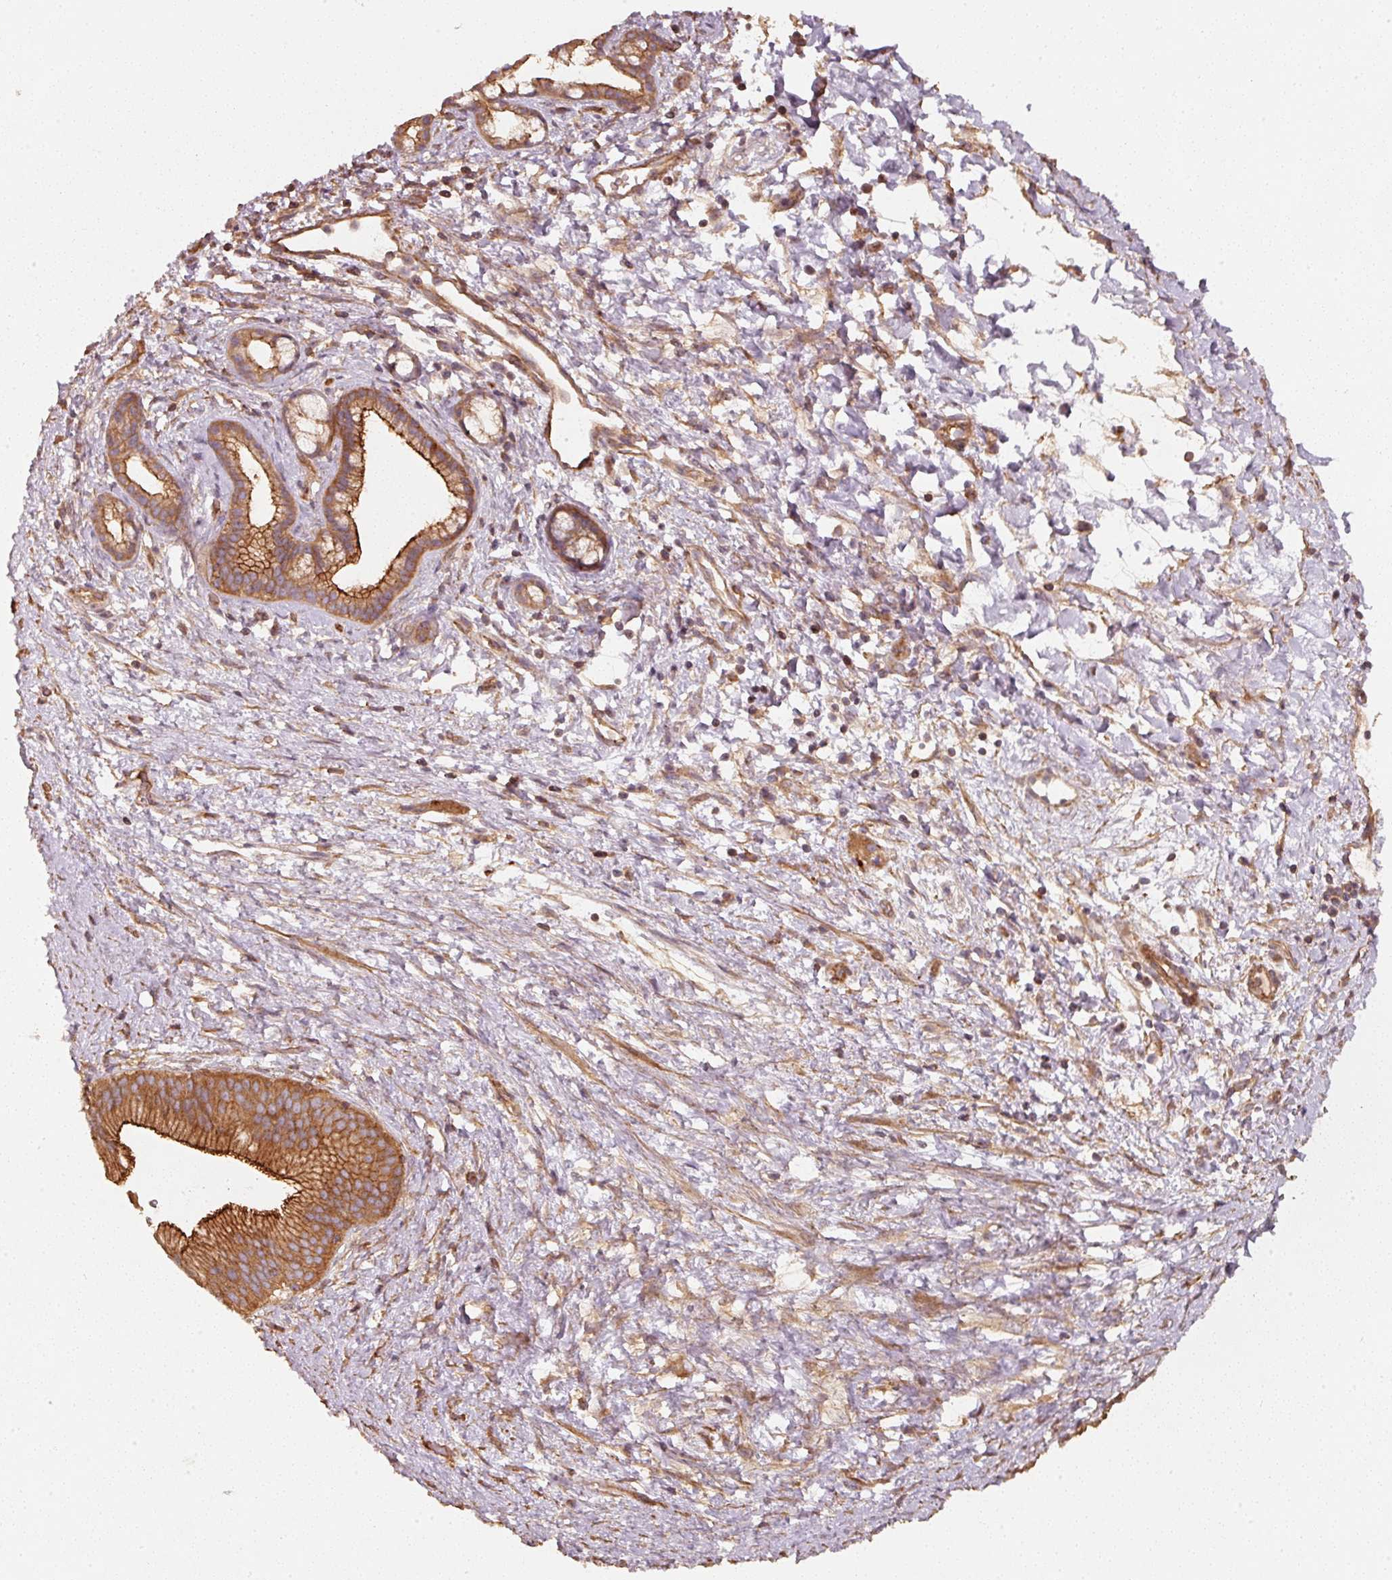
{"staining": {"intensity": "strong", "quantity": ">75%", "location": "cytoplasmic/membranous"}, "tissue": "pancreatic cancer", "cell_type": "Tumor cells", "image_type": "cancer", "snomed": [{"axis": "morphology", "description": "Adenocarcinoma, NOS"}, {"axis": "topography", "description": "Pancreas"}], "caption": "This is a histology image of immunohistochemistry staining of pancreatic cancer, which shows strong positivity in the cytoplasmic/membranous of tumor cells.", "gene": "CEP95", "patient": {"sex": "male", "age": 68}}